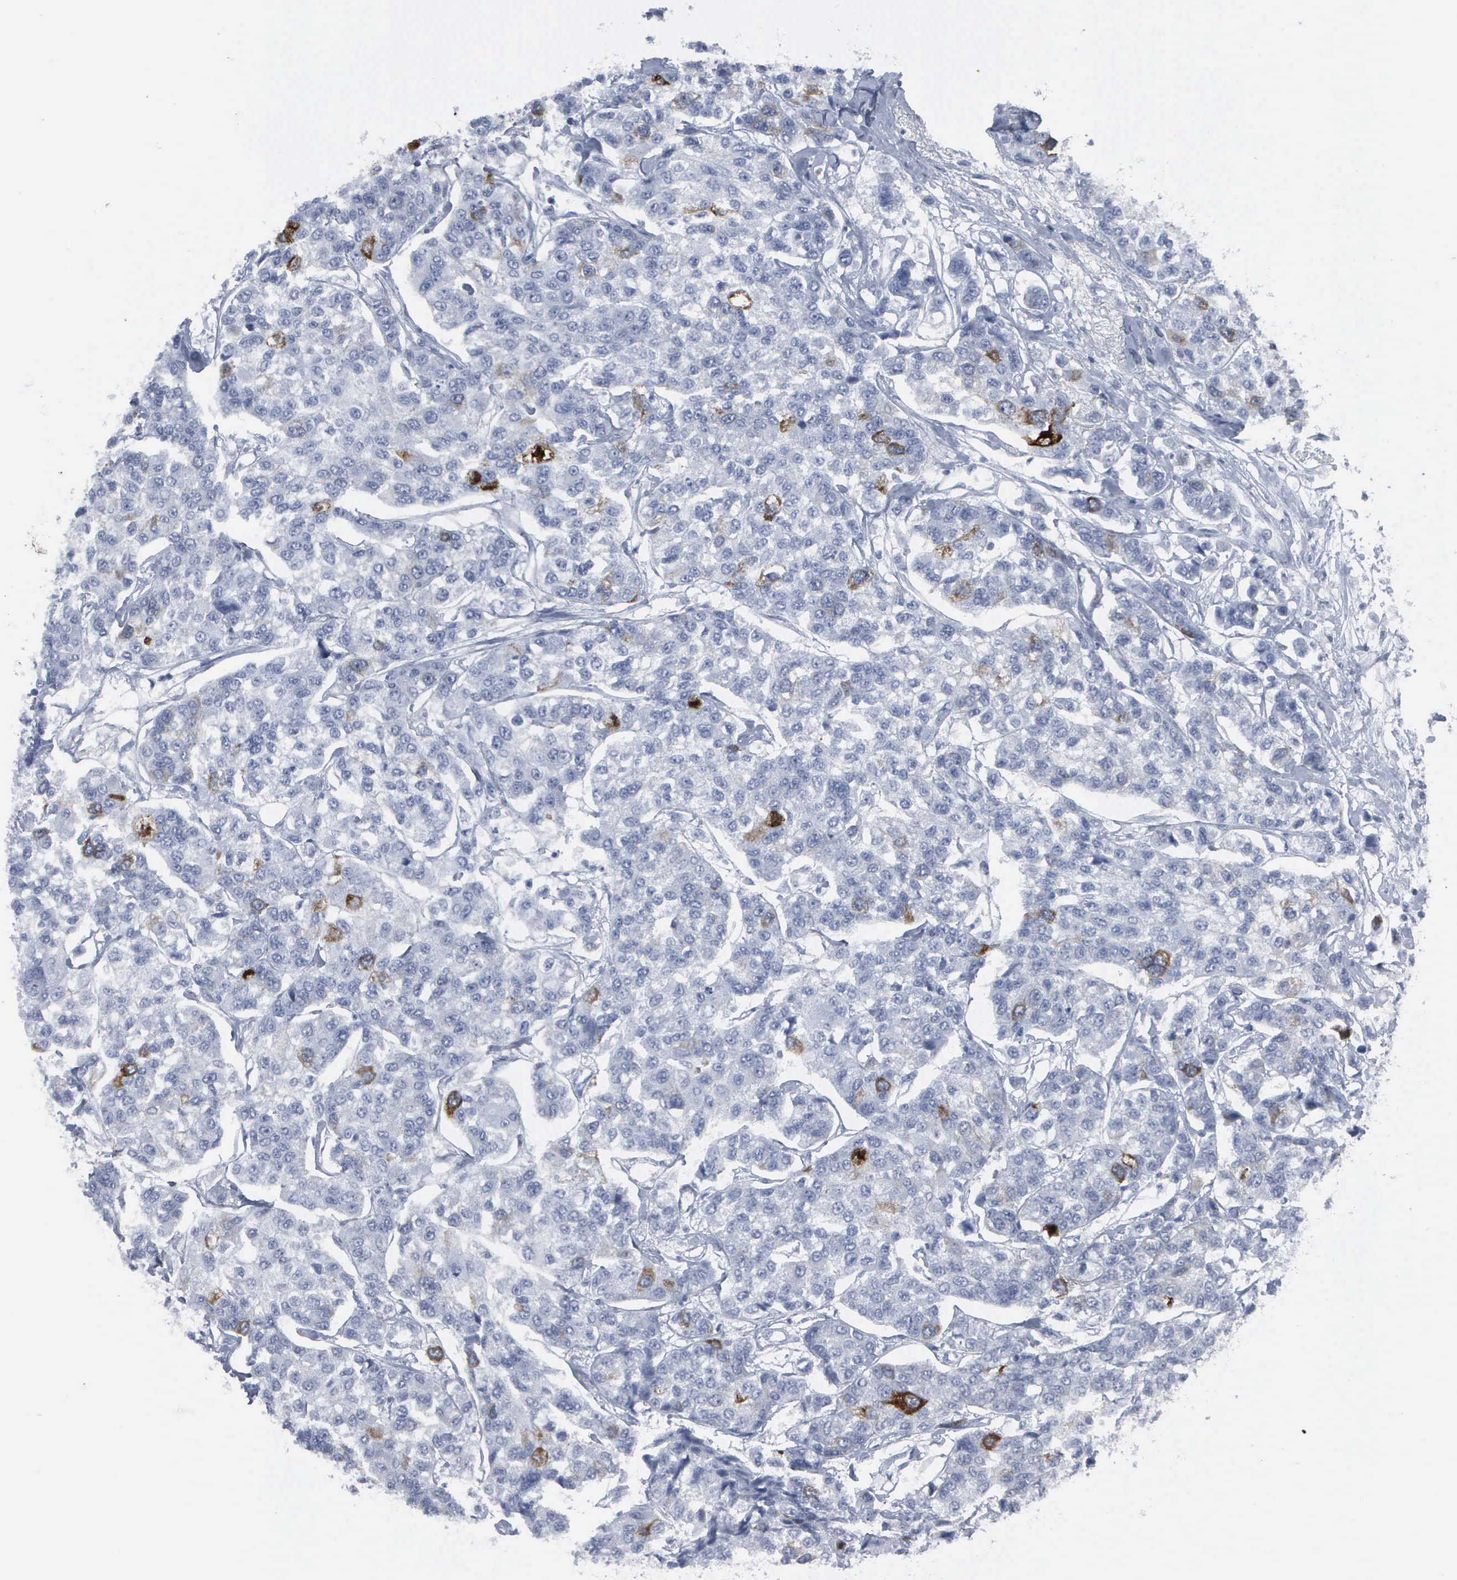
{"staining": {"intensity": "moderate", "quantity": "<25%", "location": "cytoplasmic/membranous,nuclear"}, "tissue": "breast cancer", "cell_type": "Tumor cells", "image_type": "cancer", "snomed": [{"axis": "morphology", "description": "Duct carcinoma"}, {"axis": "topography", "description": "Breast"}], "caption": "The micrograph reveals immunohistochemical staining of breast intraductal carcinoma. There is moderate cytoplasmic/membranous and nuclear positivity is appreciated in about <25% of tumor cells. The staining is performed using DAB (3,3'-diaminobenzidine) brown chromogen to label protein expression. The nuclei are counter-stained blue using hematoxylin.", "gene": "CCNB1", "patient": {"sex": "female", "age": 51}}